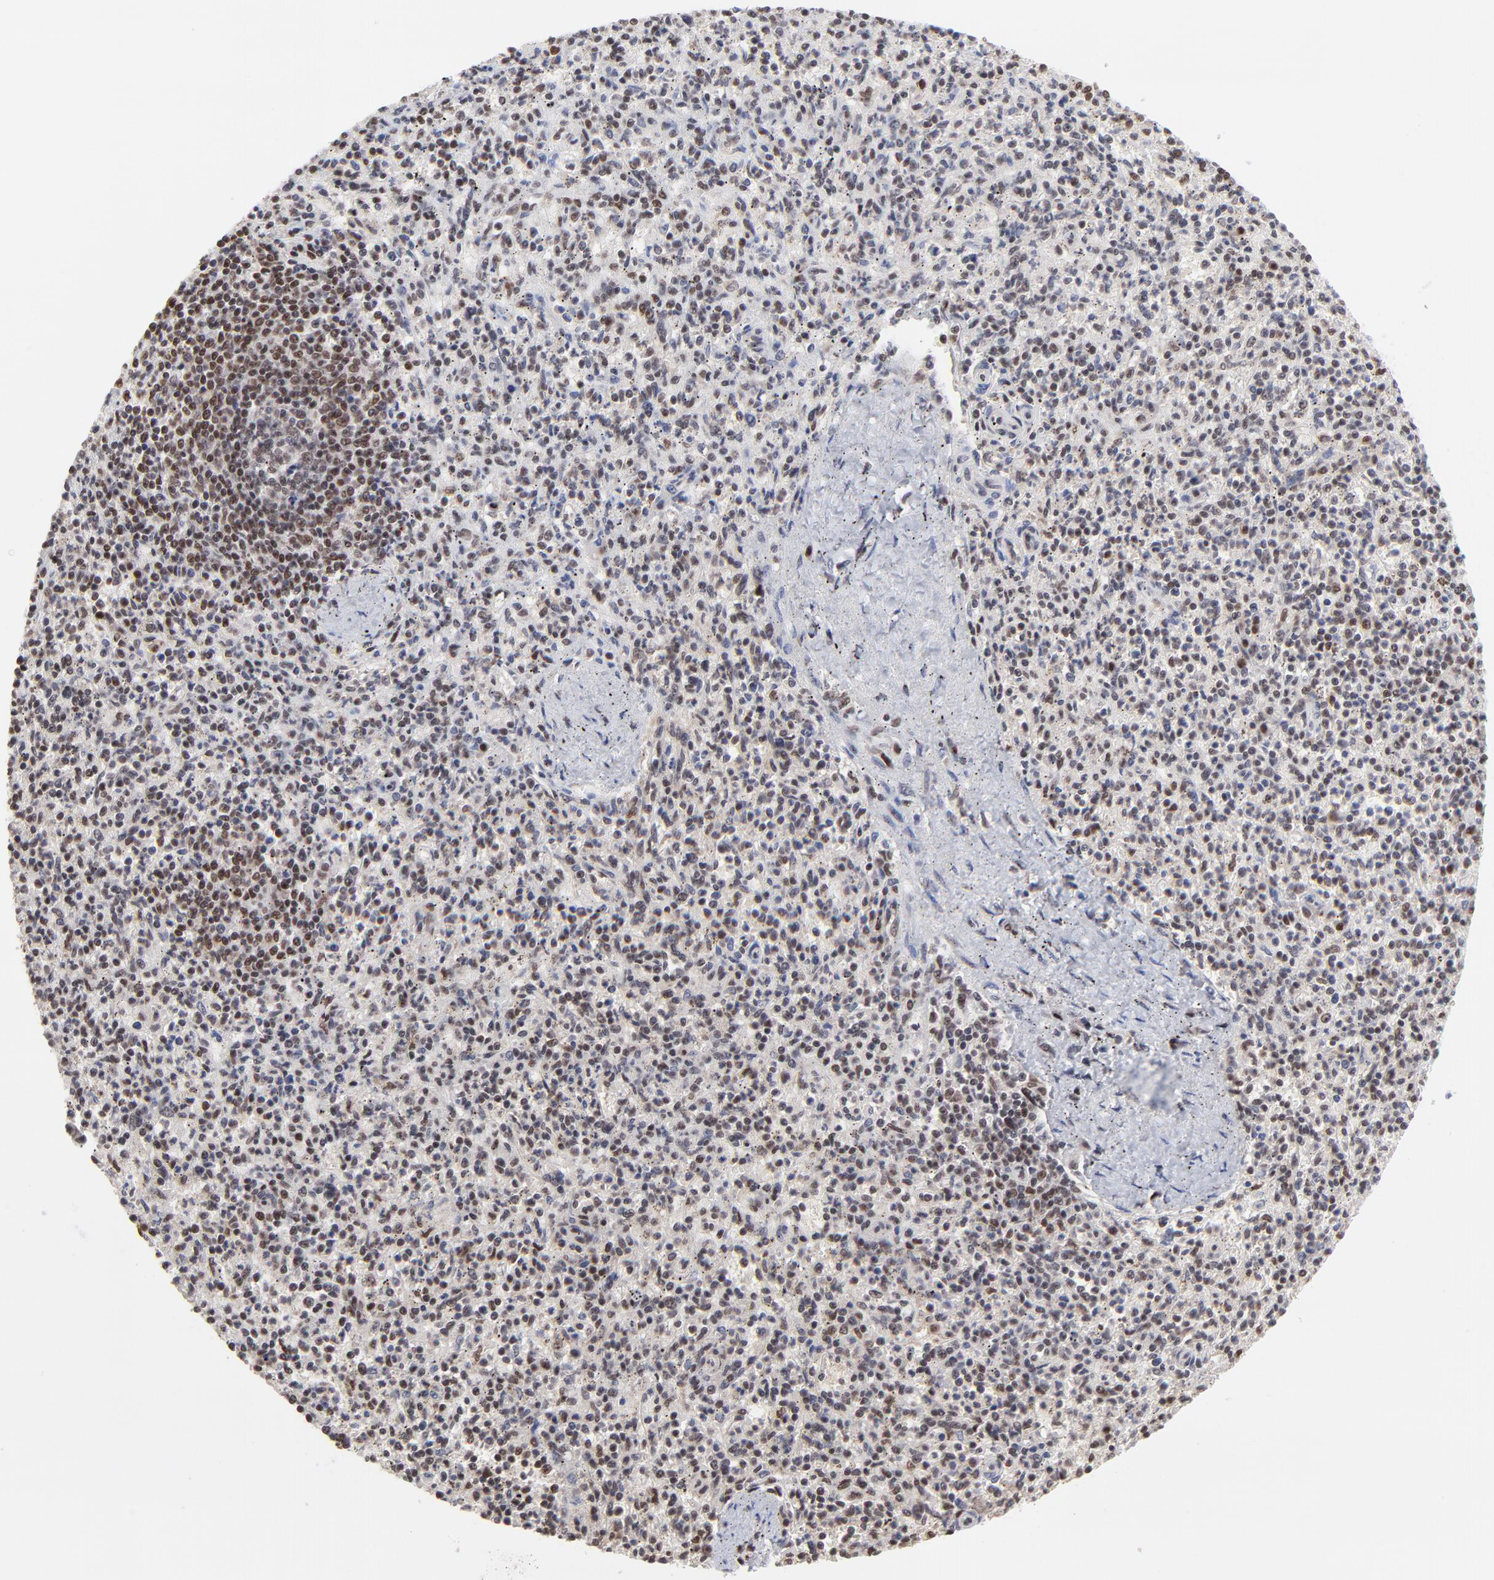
{"staining": {"intensity": "weak", "quantity": "25%-75%", "location": "nuclear"}, "tissue": "spleen", "cell_type": "Cells in red pulp", "image_type": "normal", "snomed": [{"axis": "morphology", "description": "Normal tissue, NOS"}, {"axis": "topography", "description": "Spleen"}], "caption": "Spleen stained with immunohistochemistry (IHC) exhibits weak nuclear expression in about 25%-75% of cells in red pulp.", "gene": "DSN1", "patient": {"sex": "male", "age": 72}}